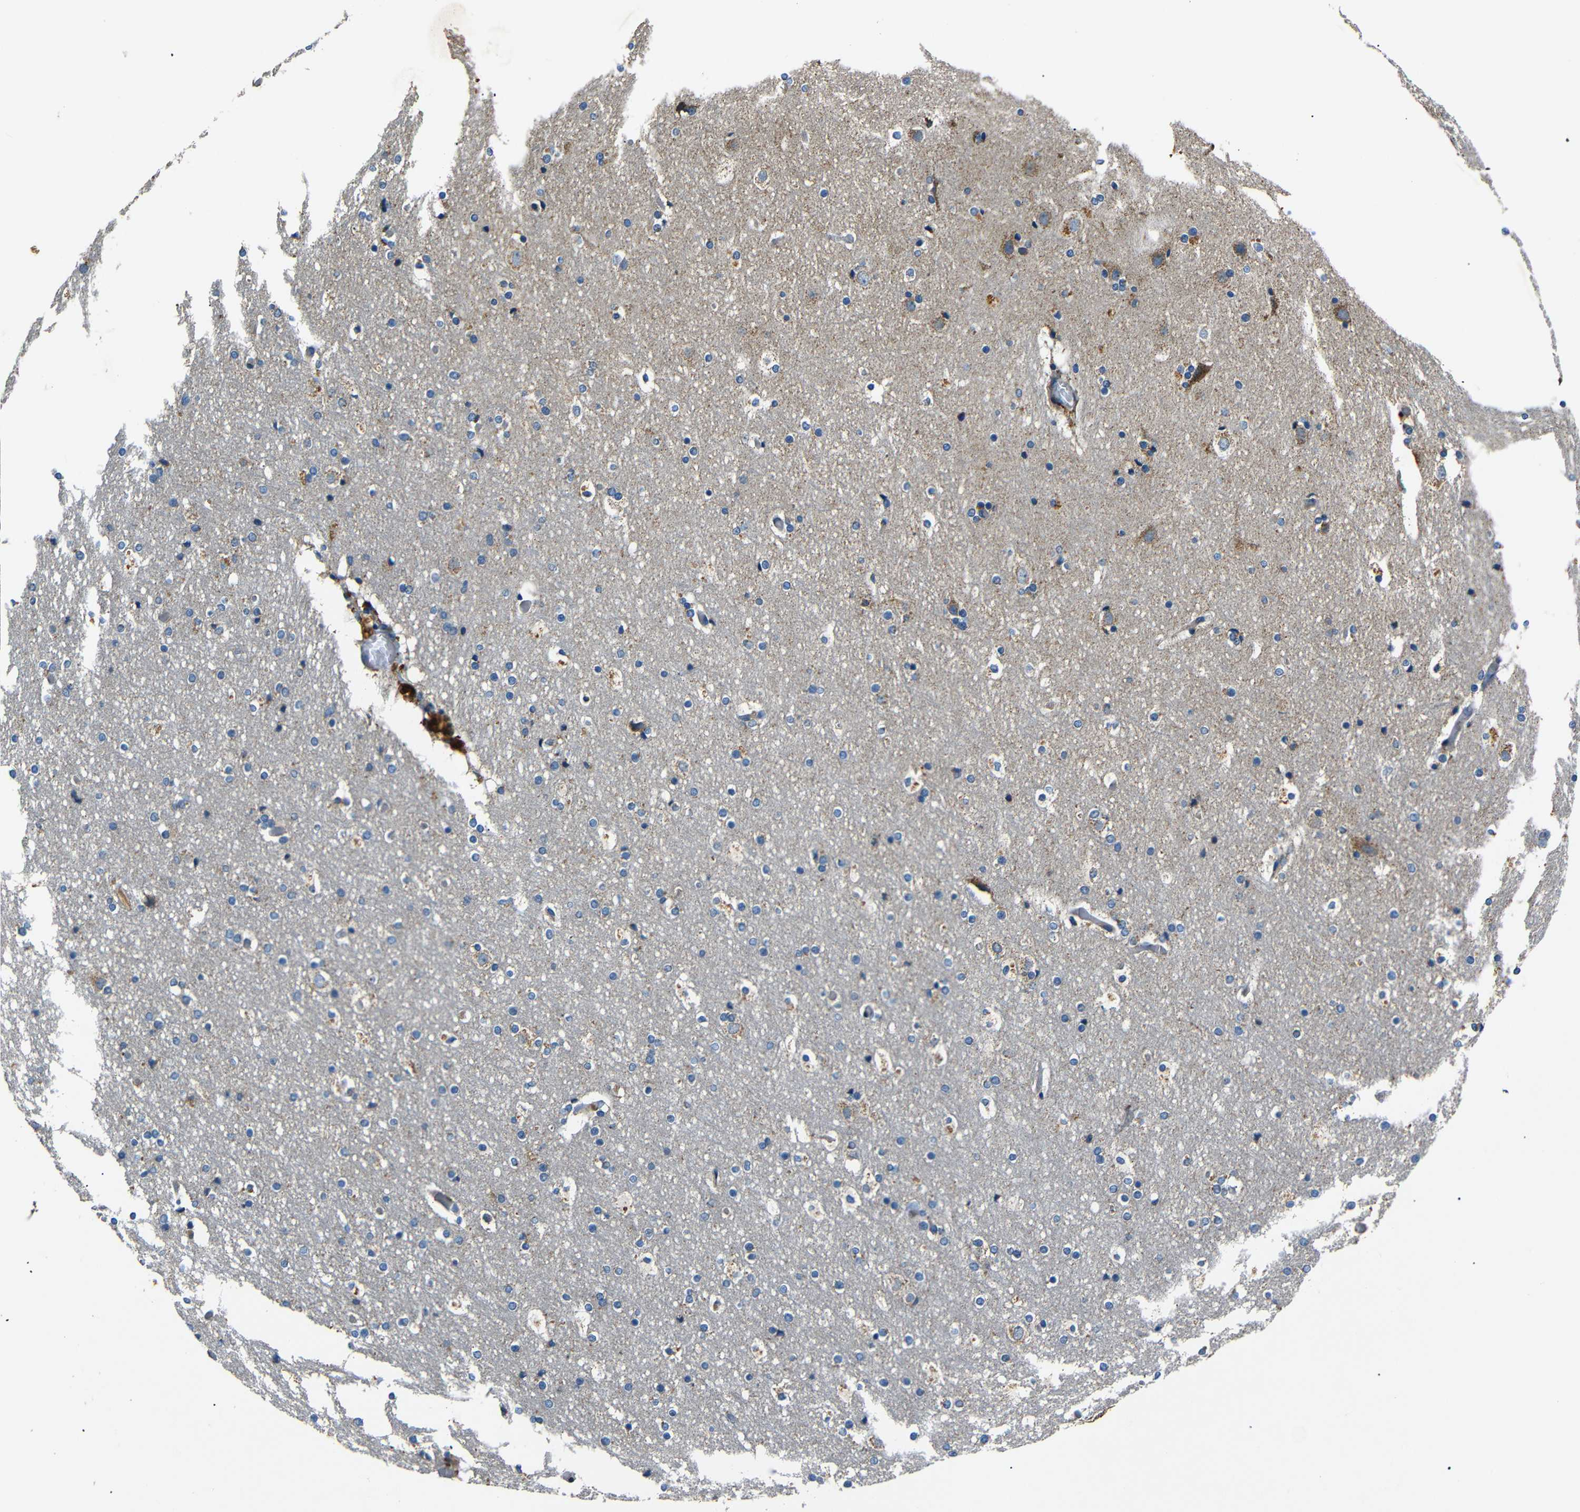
{"staining": {"intensity": "negative", "quantity": "none", "location": "none"}, "tissue": "cerebral cortex", "cell_type": "Endothelial cells", "image_type": "normal", "snomed": [{"axis": "morphology", "description": "Normal tissue, NOS"}, {"axis": "topography", "description": "Cerebral cortex"}], "caption": "IHC image of normal human cerebral cortex stained for a protein (brown), which exhibits no positivity in endothelial cells.", "gene": "NETO2", "patient": {"sex": "male", "age": 57}}